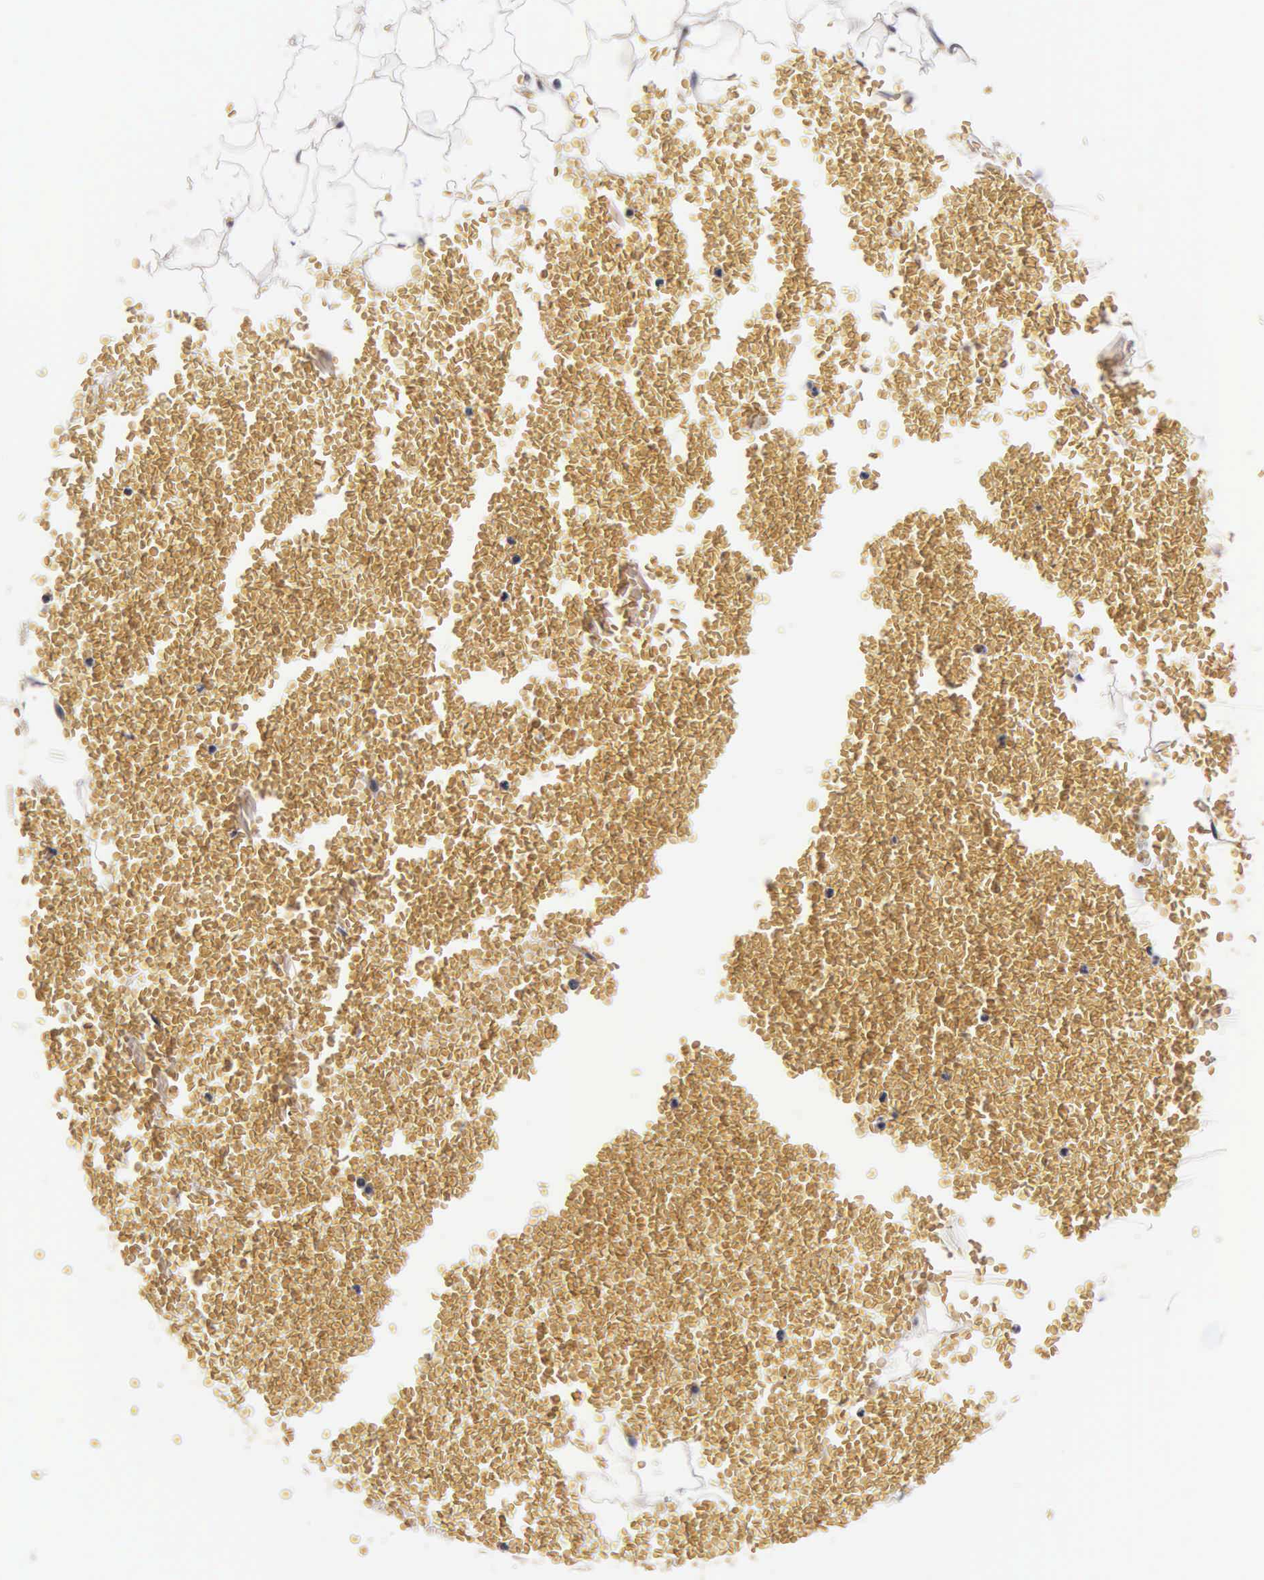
{"staining": {"intensity": "negative", "quantity": "none", "location": "none"}, "tissue": "adipose tissue", "cell_type": "Adipocytes", "image_type": "normal", "snomed": [{"axis": "morphology", "description": "Normal tissue, NOS"}, {"axis": "morphology", "description": "Inflammation, NOS"}, {"axis": "topography", "description": "Lymph node"}, {"axis": "topography", "description": "Peripheral nerve tissue"}], "caption": "Adipocytes show no significant expression in benign adipose tissue. (DAB IHC with hematoxylin counter stain).", "gene": "ENO2", "patient": {"sex": "male", "age": 52}}